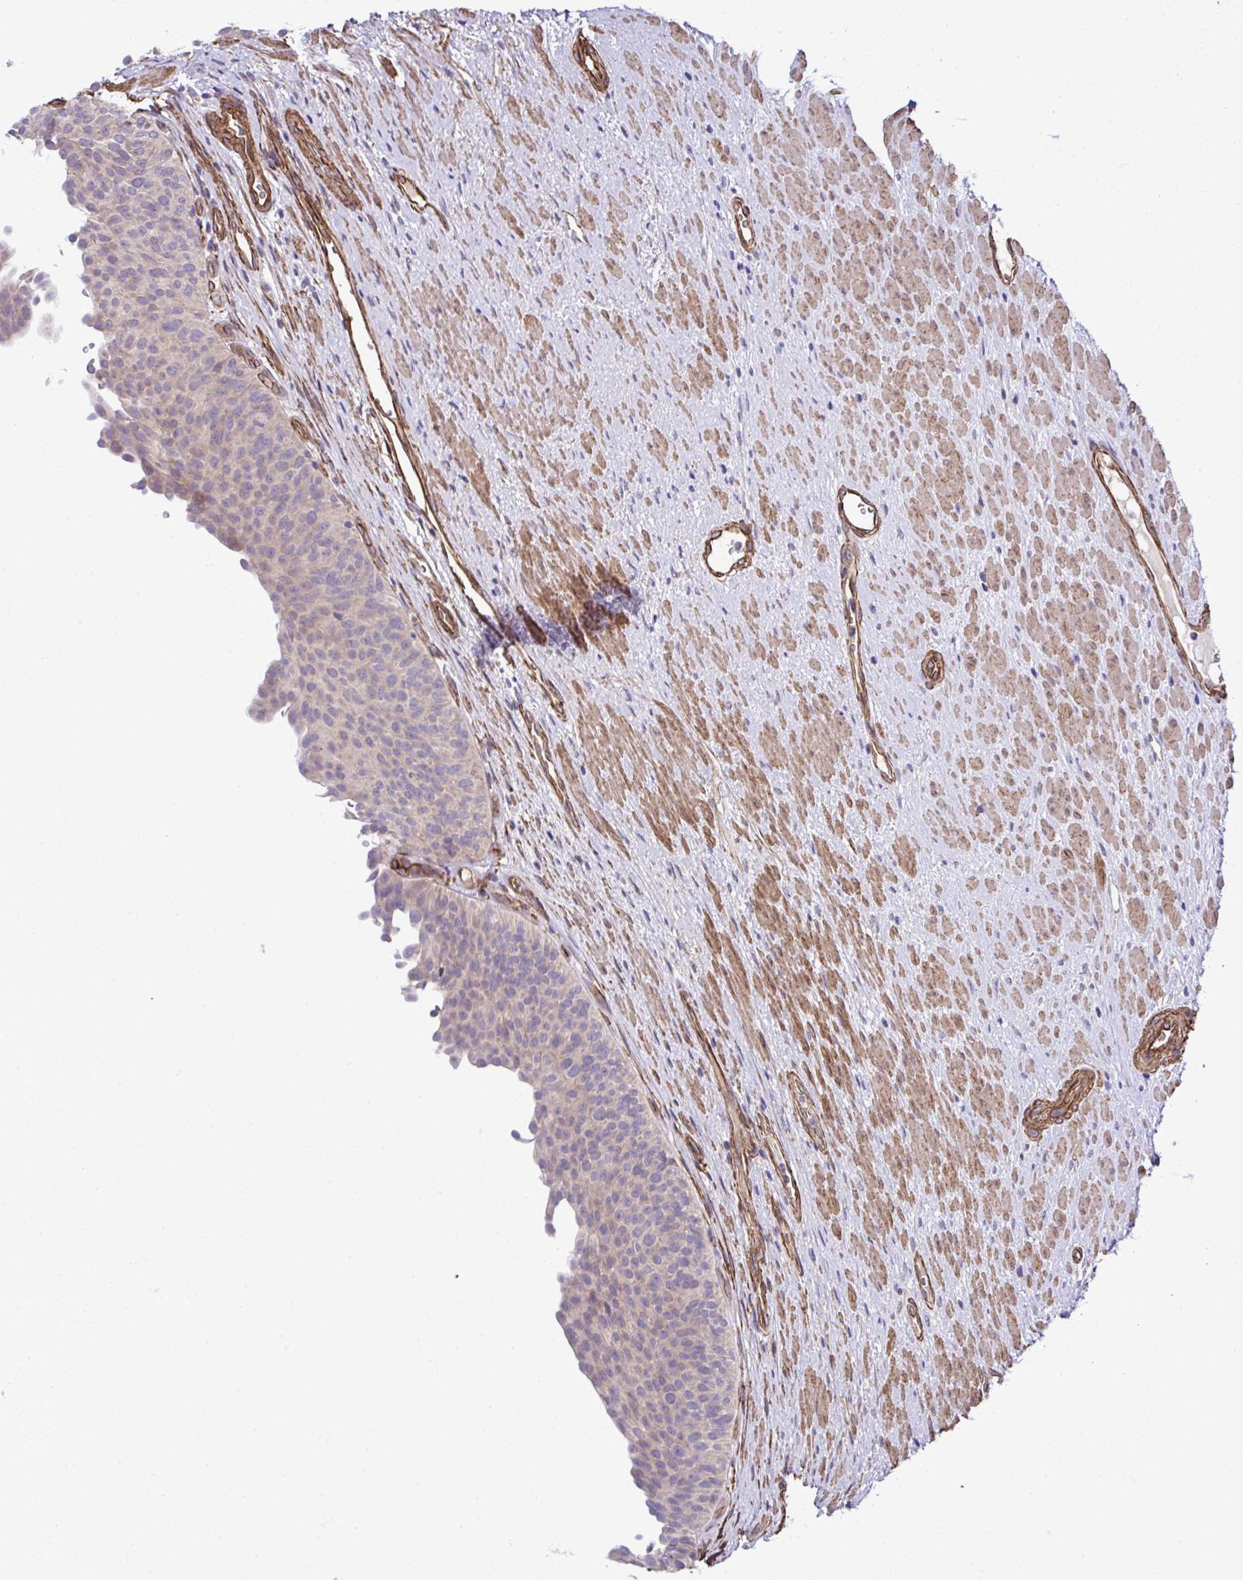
{"staining": {"intensity": "weak", "quantity": "25%-75%", "location": "cytoplasmic/membranous"}, "tissue": "urinary bladder", "cell_type": "Urothelial cells", "image_type": "normal", "snomed": [{"axis": "morphology", "description": "Normal tissue, NOS"}, {"axis": "topography", "description": "Urinary bladder"}, {"axis": "topography", "description": "Prostate"}], "caption": "Immunohistochemical staining of normal human urinary bladder exhibits low levels of weak cytoplasmic/membranous positivity in about 25%-75% of urothelial cells. Using DAB (3,3'-diaminobenzidine) (brown) and hematoxylin (blue) stains, captured at high magnification using brightfield microscopy.", "gene": "TRIM52", "patient": {"sex": "male", "age": 77}}